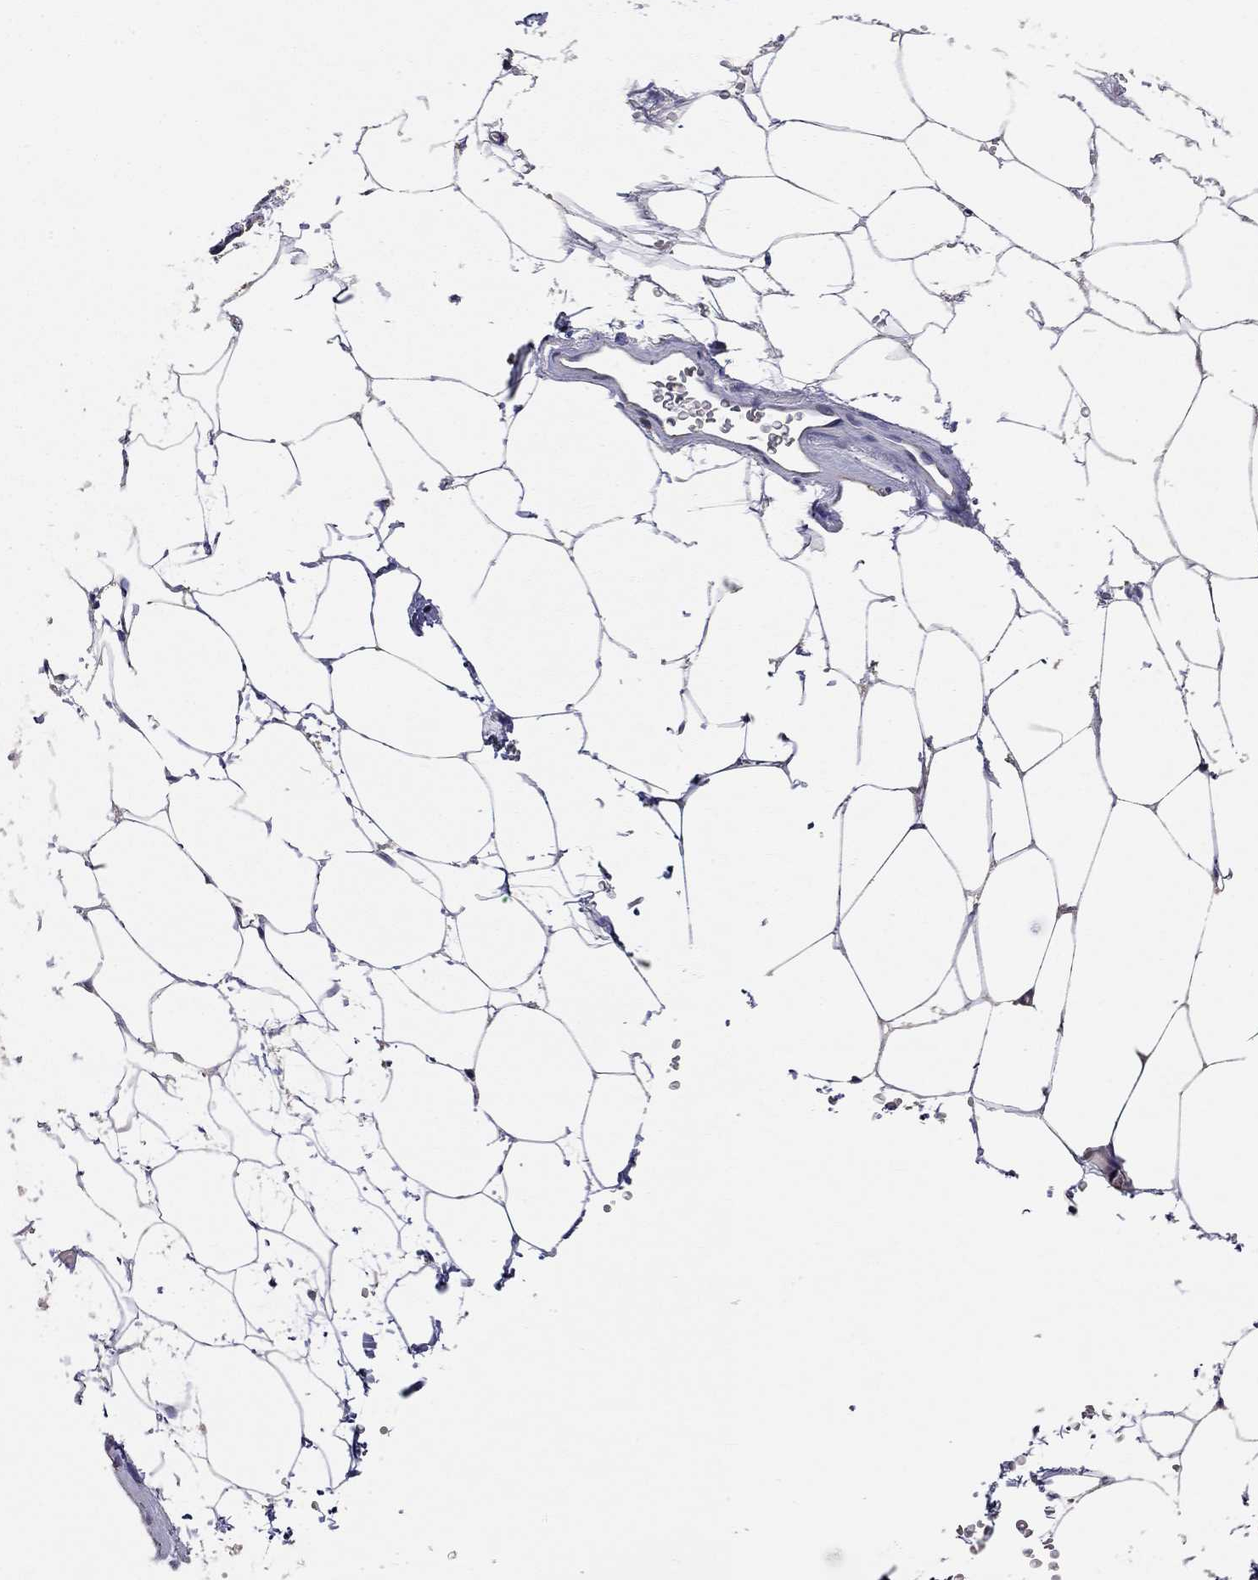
{"staining": {"intensity": "negative", "quantity": "none", "location": "none"}, "tissue": "adipose tissue", "cell_type": "Adipocytes", "image_type": "normal", "snomed": [{"axis": "morphology", "description": "Normal tissue, NOS"}, {"axis": "topography", "description": "Soft tissue"}, {"axis": "topography", "description": "Adipose tissue"}, {"axis": "topography", "description": "Vascular tissue"}, {"axis": "topography", "description": "Peripheral nerve tissue"}], "caption": "Immunohistochemical staining of unremarkable human adipose tissue shows no significant staining in adipocytes.", "gene": "ANKRA2", "patient": {"sex": "male", "age": 68}}